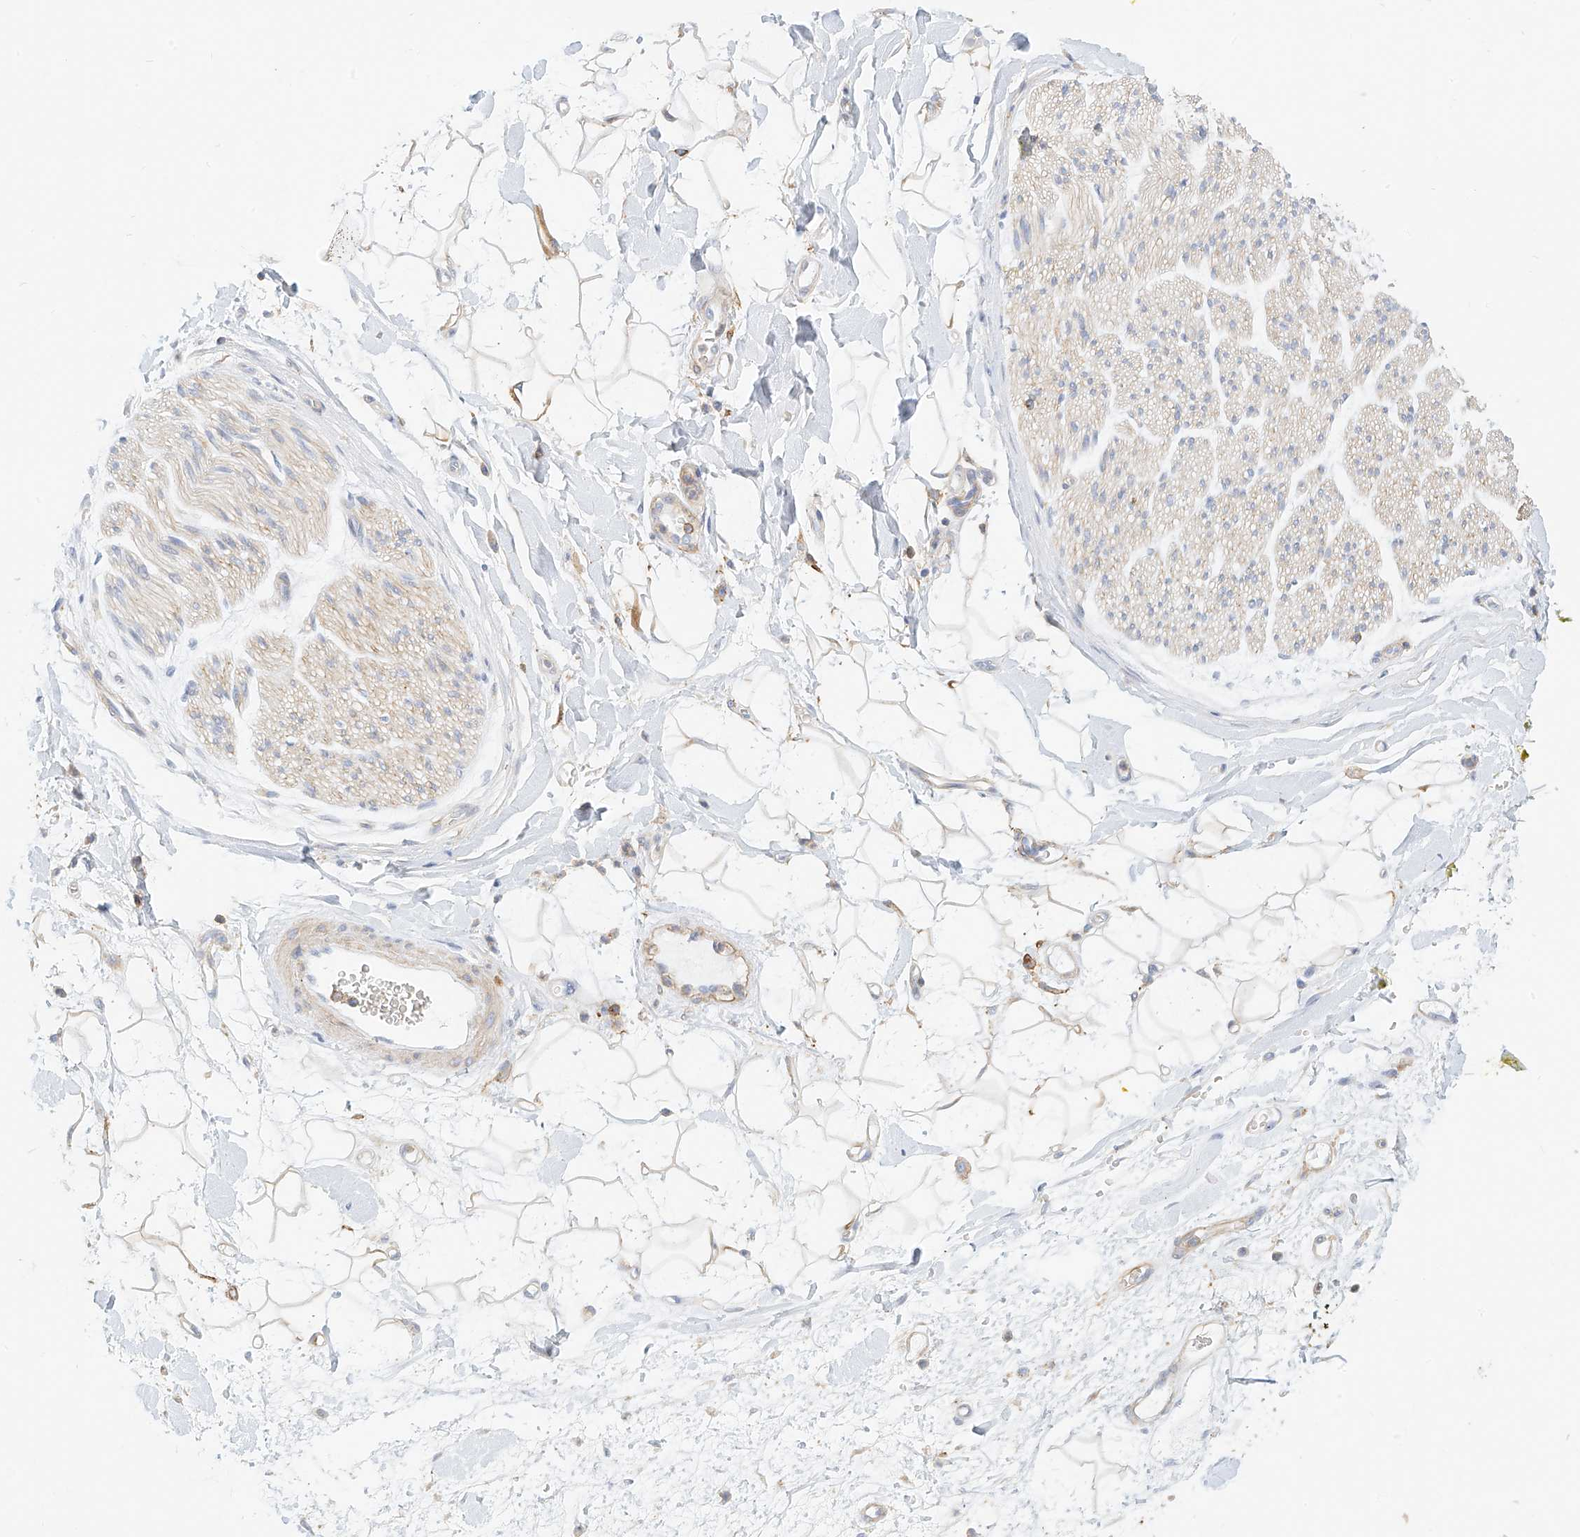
{"staining": {"intensity": "negative", "quantity": "none", "location": "none"}, "tissue": "adipose tissue", "cell_type": "Adipocytes", "image_type": "normal", "snomed": [{"axis": "morphology", "description": "Normal tissue, NOS"}, {"axis": "morphology", "description": "Adenocarcinoma, NOS"}, {"axis": "topography", "description": "Pancreas"}, {"axis": "topography", "description": "Peripheral nerve tissue"}], "caption": "DAB immunohistochemical staining of unremarkable adipose tissue demonstrates no significant staining in adipocytes. The staining is performed using DAB (3,3'-diaminobenzidine) brown chromogen with nuclei counter-stained in using hematoxylin.", "gene": "TXNDC9", "patient": {"sex": "male", "age": 59}}